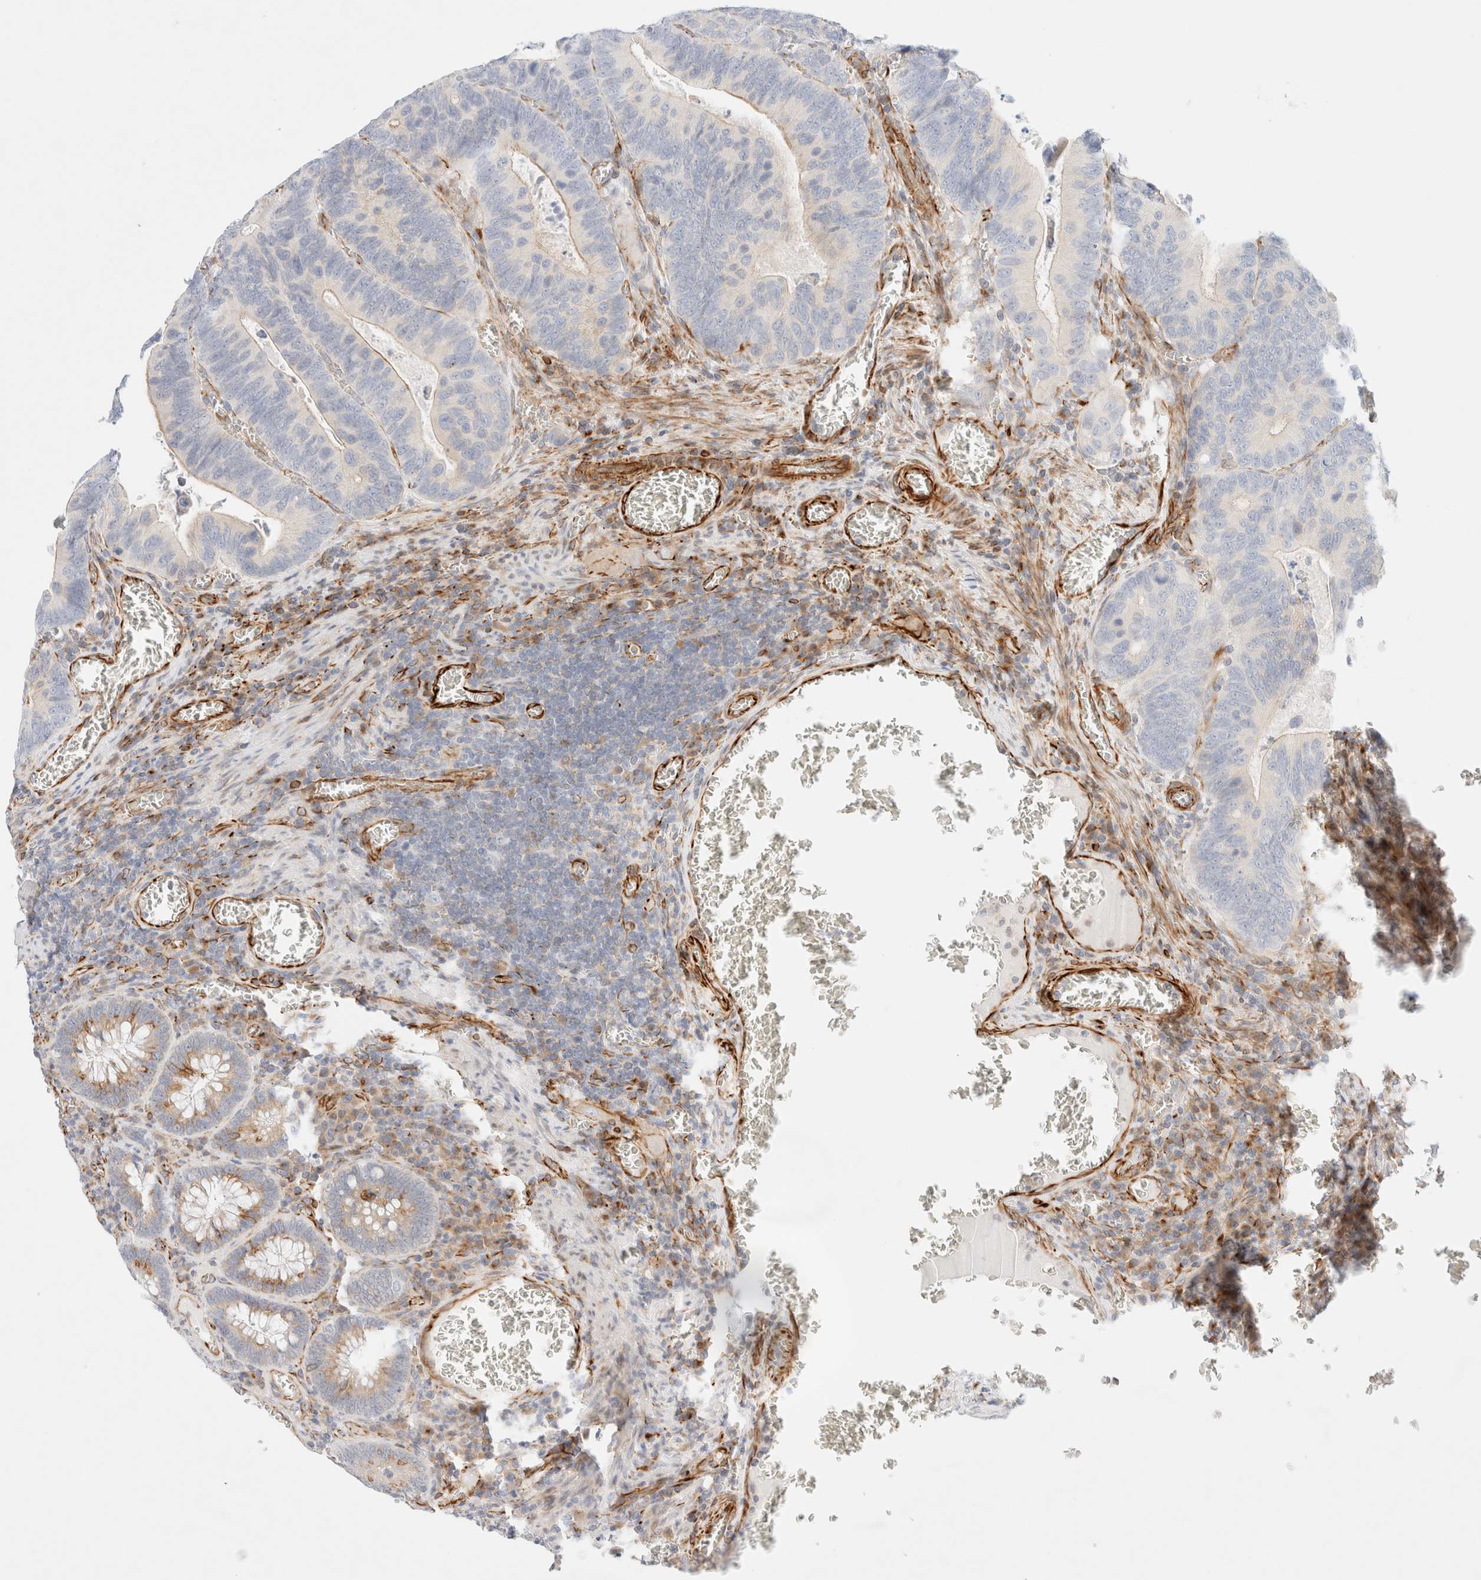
{"staining": {"intensity": "weak", "quantity": "<25%", "location": "cytoplasmic/membranous"}, "tissue": "colorectal cancer", "cell_type": "Tumor cells", "image_type": "cancer", "snomed": [{"axis": "morphology", "description": "Inflammation, NOS"}, {"axis": "morphology", "description": "Adenocarcinoma, NOS"}, {"axis": "topography", "description": "Colon"}], "caption": "There is no significant staining in tumor cells of colorectal cancer. (DAB (3,3'-diaminobenzidine) IHC visualized using brightfield microscopy, high magnification).", "gene": "SLC25A48", "patient": {"sex": "male", "age": 72}}